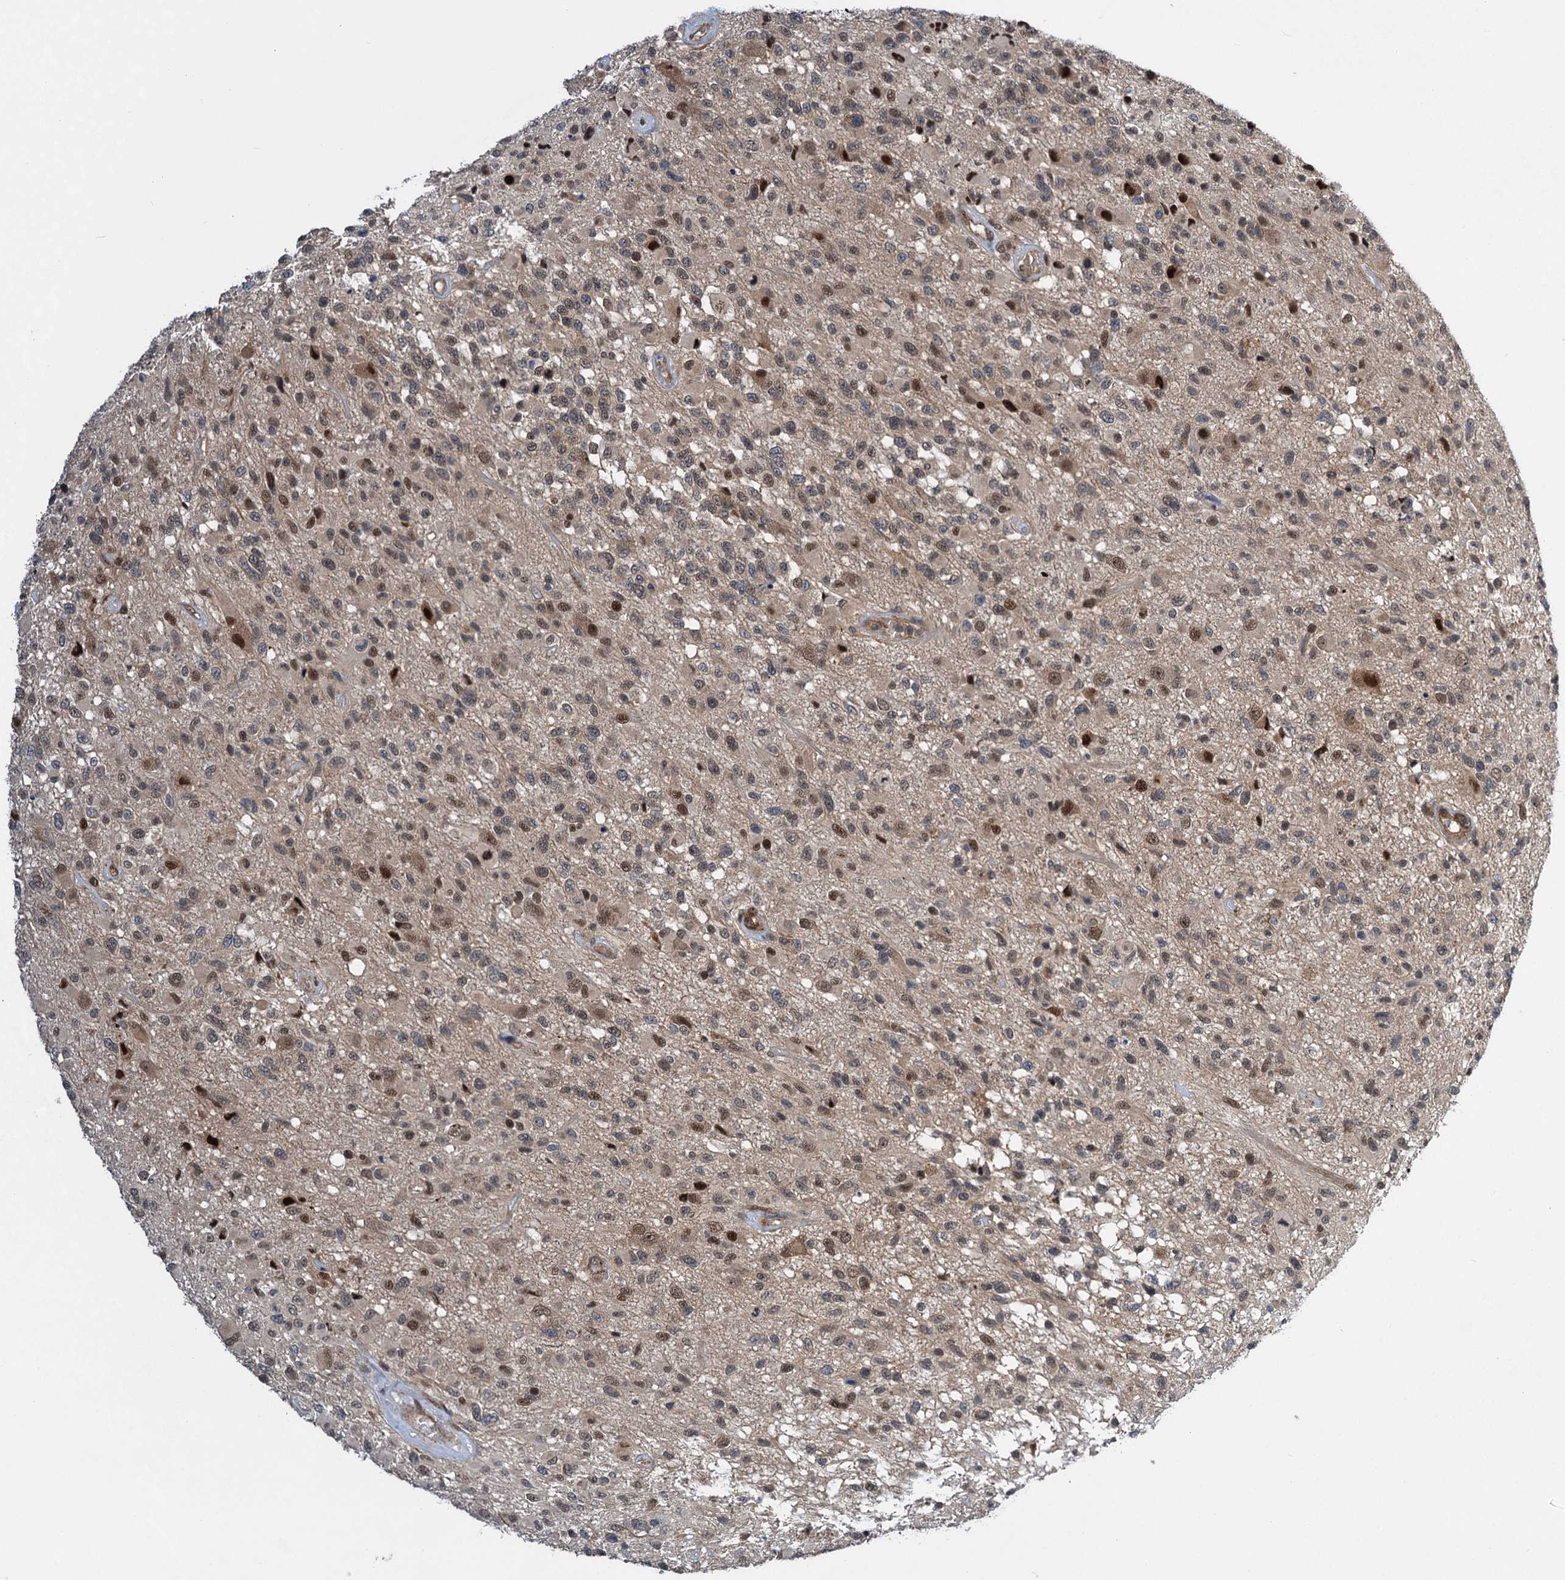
{"staining": {"intensity": "moderate", "quantity": "25%-75%", "location": "nuclear"}, "tissue": "glioma", "cell_type": "Tumor cells", "image_type": "cancer", "snomed": [{"axis": "morphology", "description": "Glioma, malignant, High grade"}, {"axis": "morphology", "description": "Glioblastoma, NOS"}, {"axis": "topography", "description": "Brain"}], "caption": "Protein positivity by immunohistochemistry (IHC) demonstrates moderate nuclear expression in about 25%-75% of tumor cells in high-grade glioma (malignant).", "gene": "GPBP1", "patient": {"sex": "male", "age": 60}}